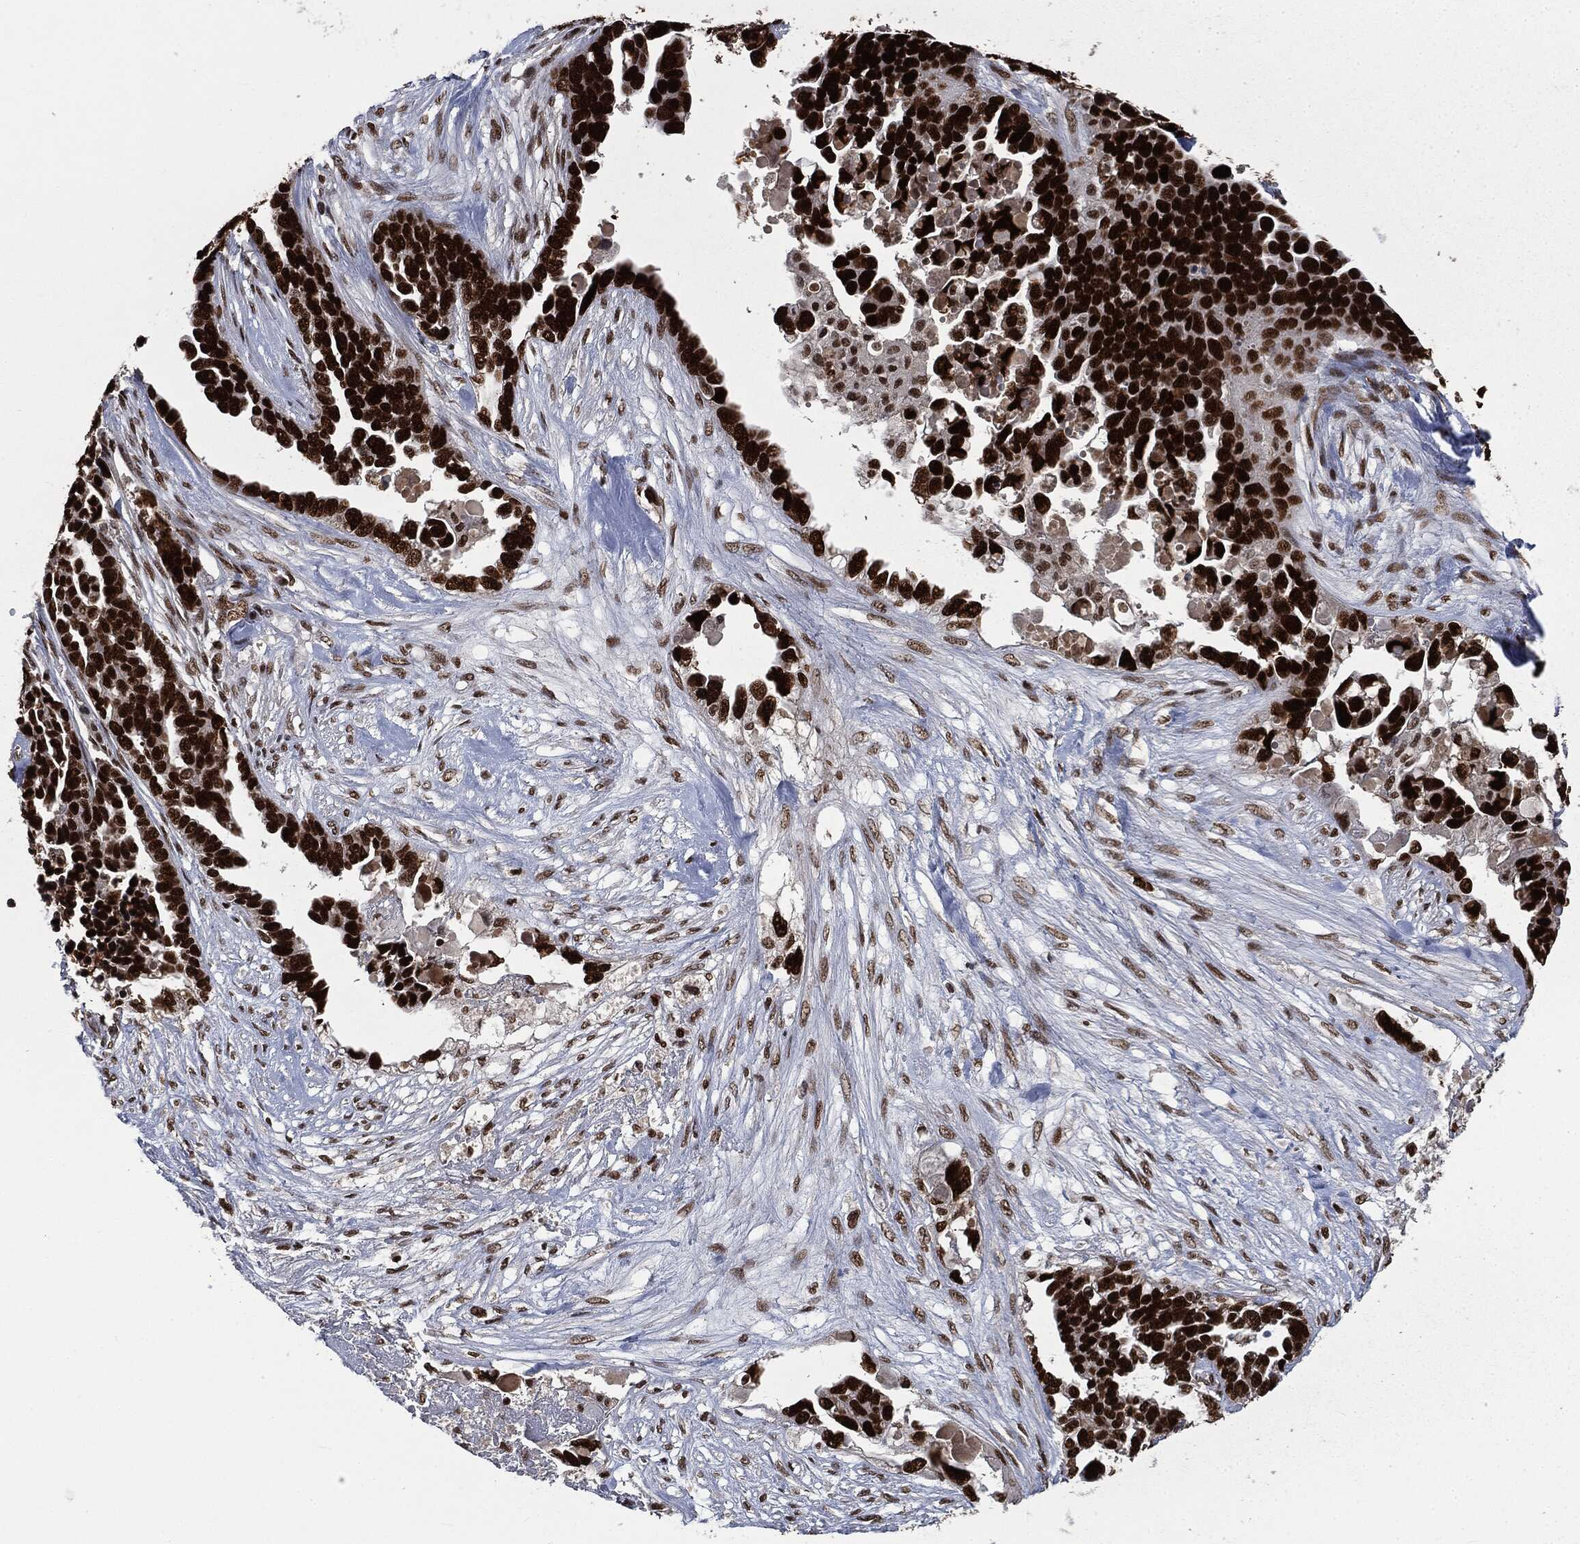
{"staining": {"intensity": "strong", "quantity": ">75%", "location": "nuclear"}, "tissue": "ovarian cancer", "cell_type": "Tumor cells", "image_type": "cancer", "snomed": [{"axis": "morphology", "description": "Cystadenocarcinoma, serous, NOS"}, {"axis": "topography", "description": "Ovary"}], "caption": "Immunohistochemical staining of ovarian cancer (serous cystadenocarcinoma) reveals strong nuclear protein staining in about >75% of tumor cells.", "gene": "DPH2", "patient": {"sex": "female", "age": 54}}